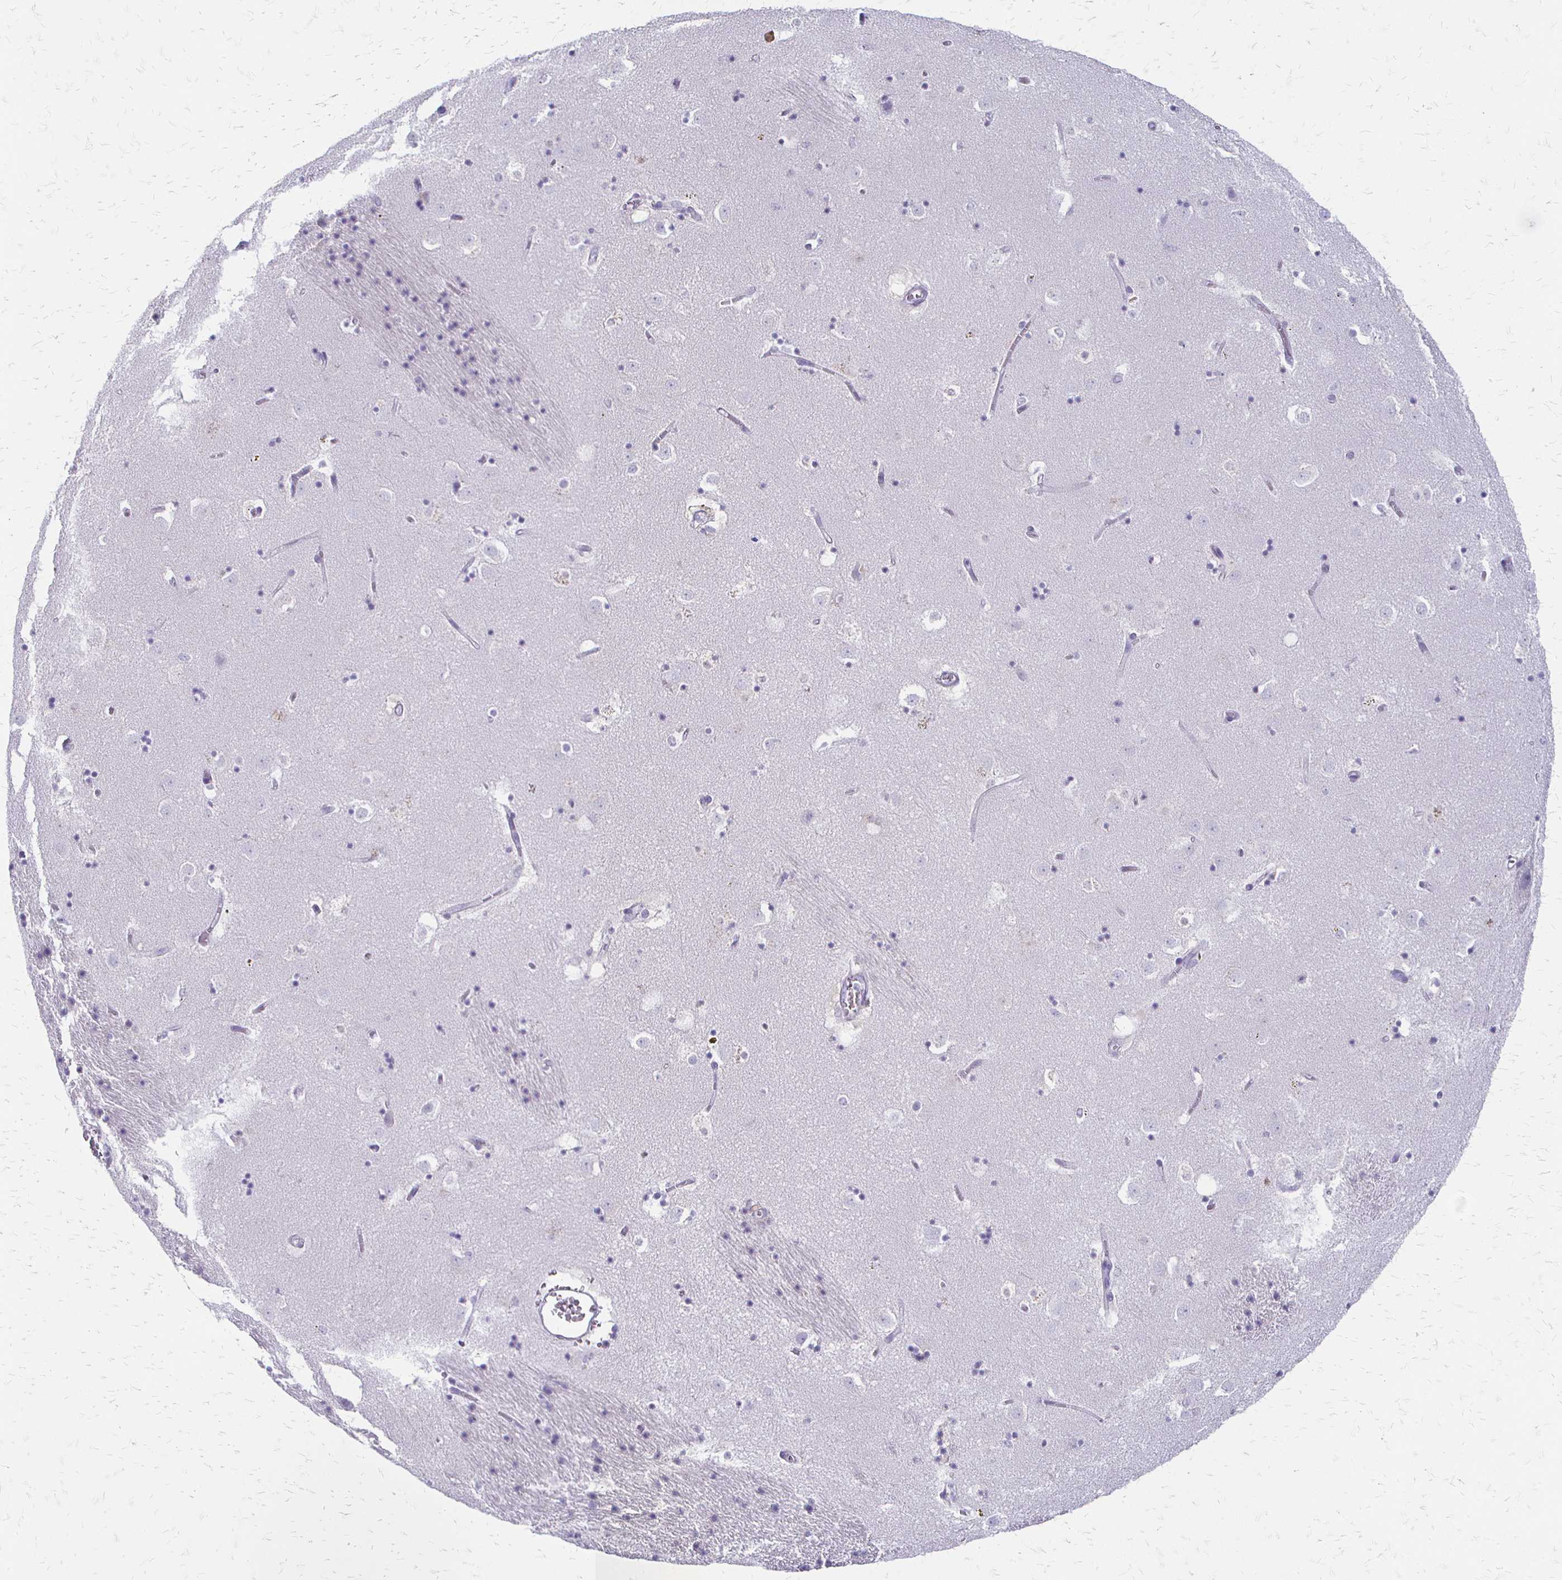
{"staining": {"intensity": "negative", "quantity": "none", "location": "none"}, "tissue": "caudate", "cell_type": "Glial cells", "image_type": "normal", "snomed": [{"axis": "morphology", "description": "Normal tissue, NOS"}, {"axis": "topography", "description": "Lateral ventricle wall"}], "caption": "DAB (3,3'-diaminobenzidine) immunohistochemical staining of normal caudate exhibits no significant staining in glial cells. (Brightfield microscopy of DAB immunohistochemistry (IHC) at high magnification).", "gene": "ACP5", "patient": {"sex": "male", "age": 58}}